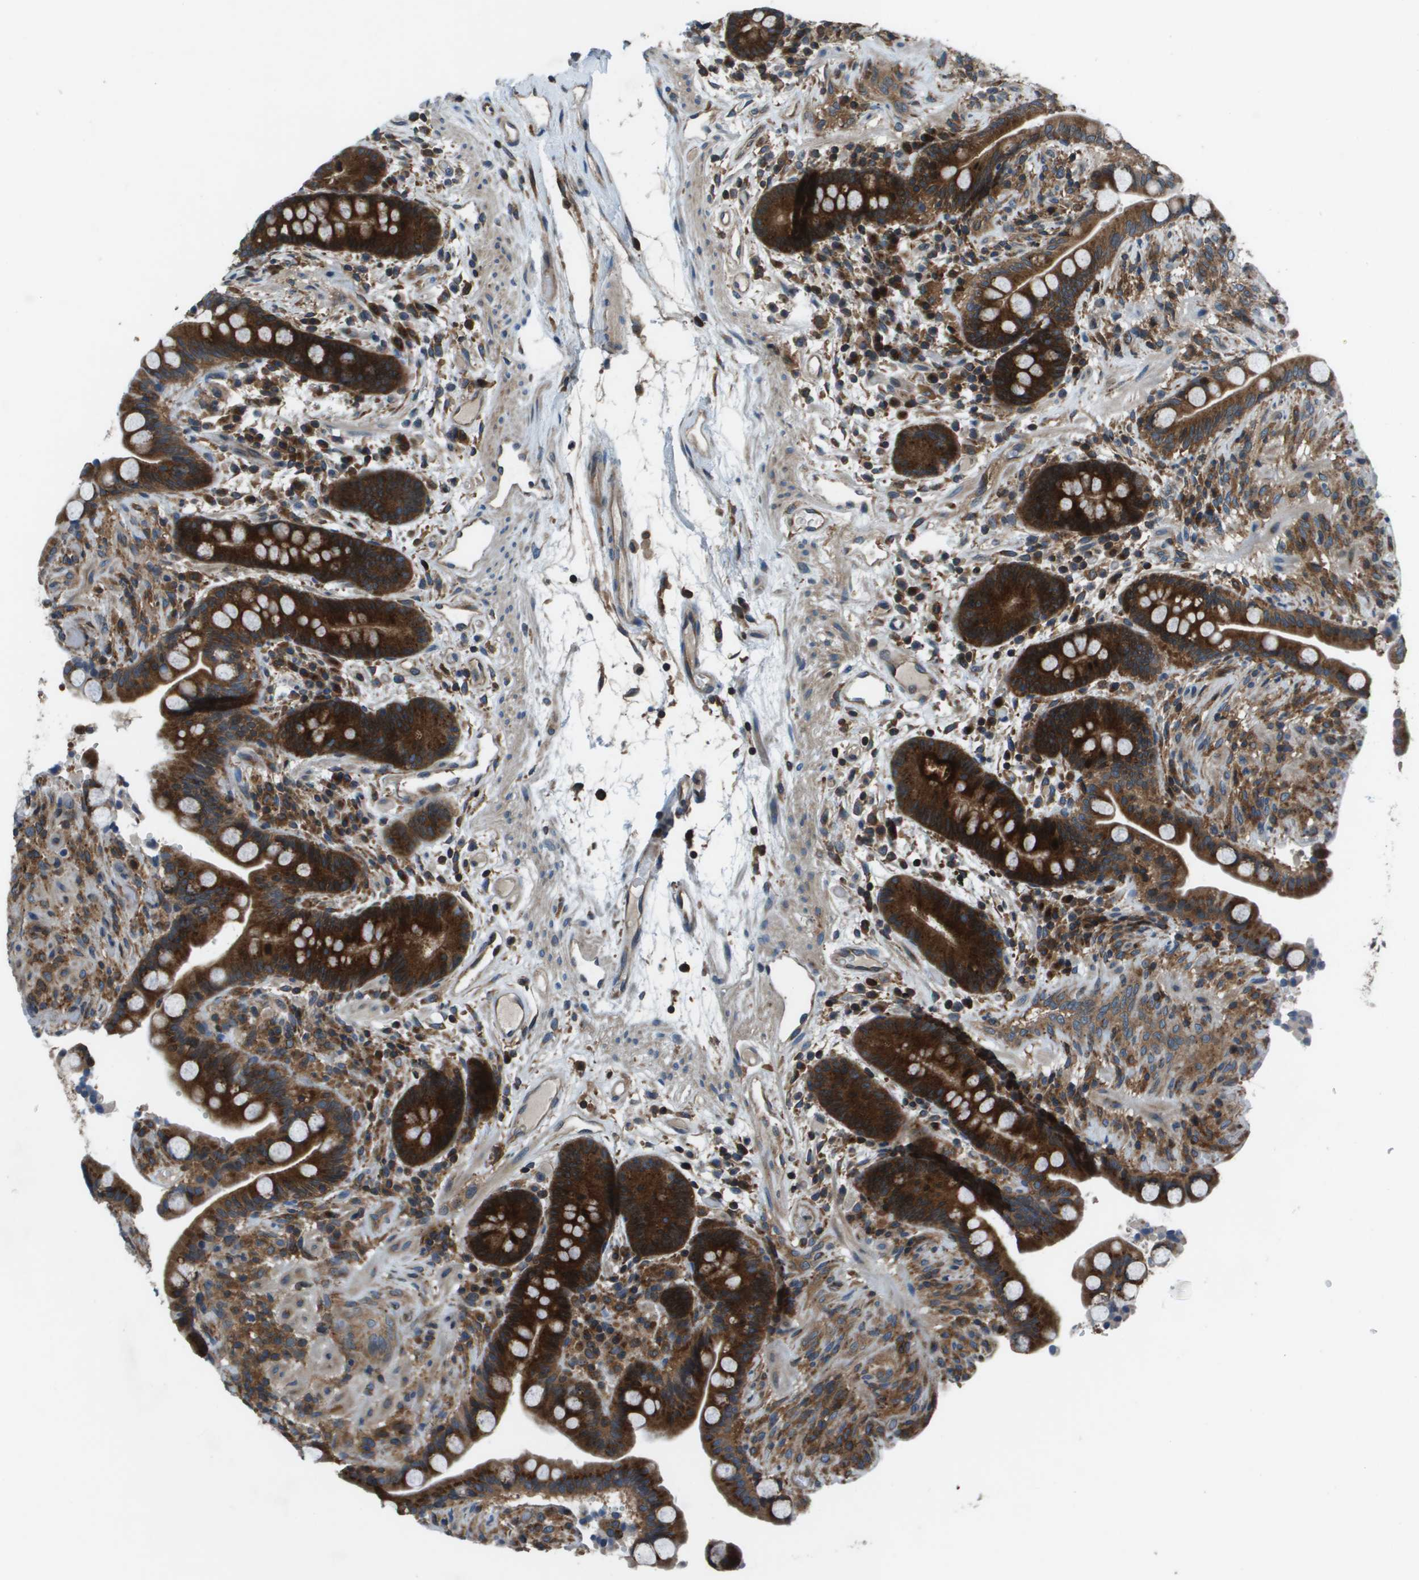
{"staining": {"intensity": "moderate", "quantity": ">75%", "location": "cytoplasmic/membranous"}, "tissue": "colon", "cell_type": "Endothelial cells", "image_type": "normal", "snomed": [{"axis": "morphology", "description": "Normal tissue, NOS"}, {"axis": "topography", "description": "Colon"}], "caption": "Protein staining of benign colon shows moderate cytoplasmic/membranous staining in approximately >75% of endothelial cells.", "gene": "ARFGAP2", "patient": {"sex": "male", "age": 73}}